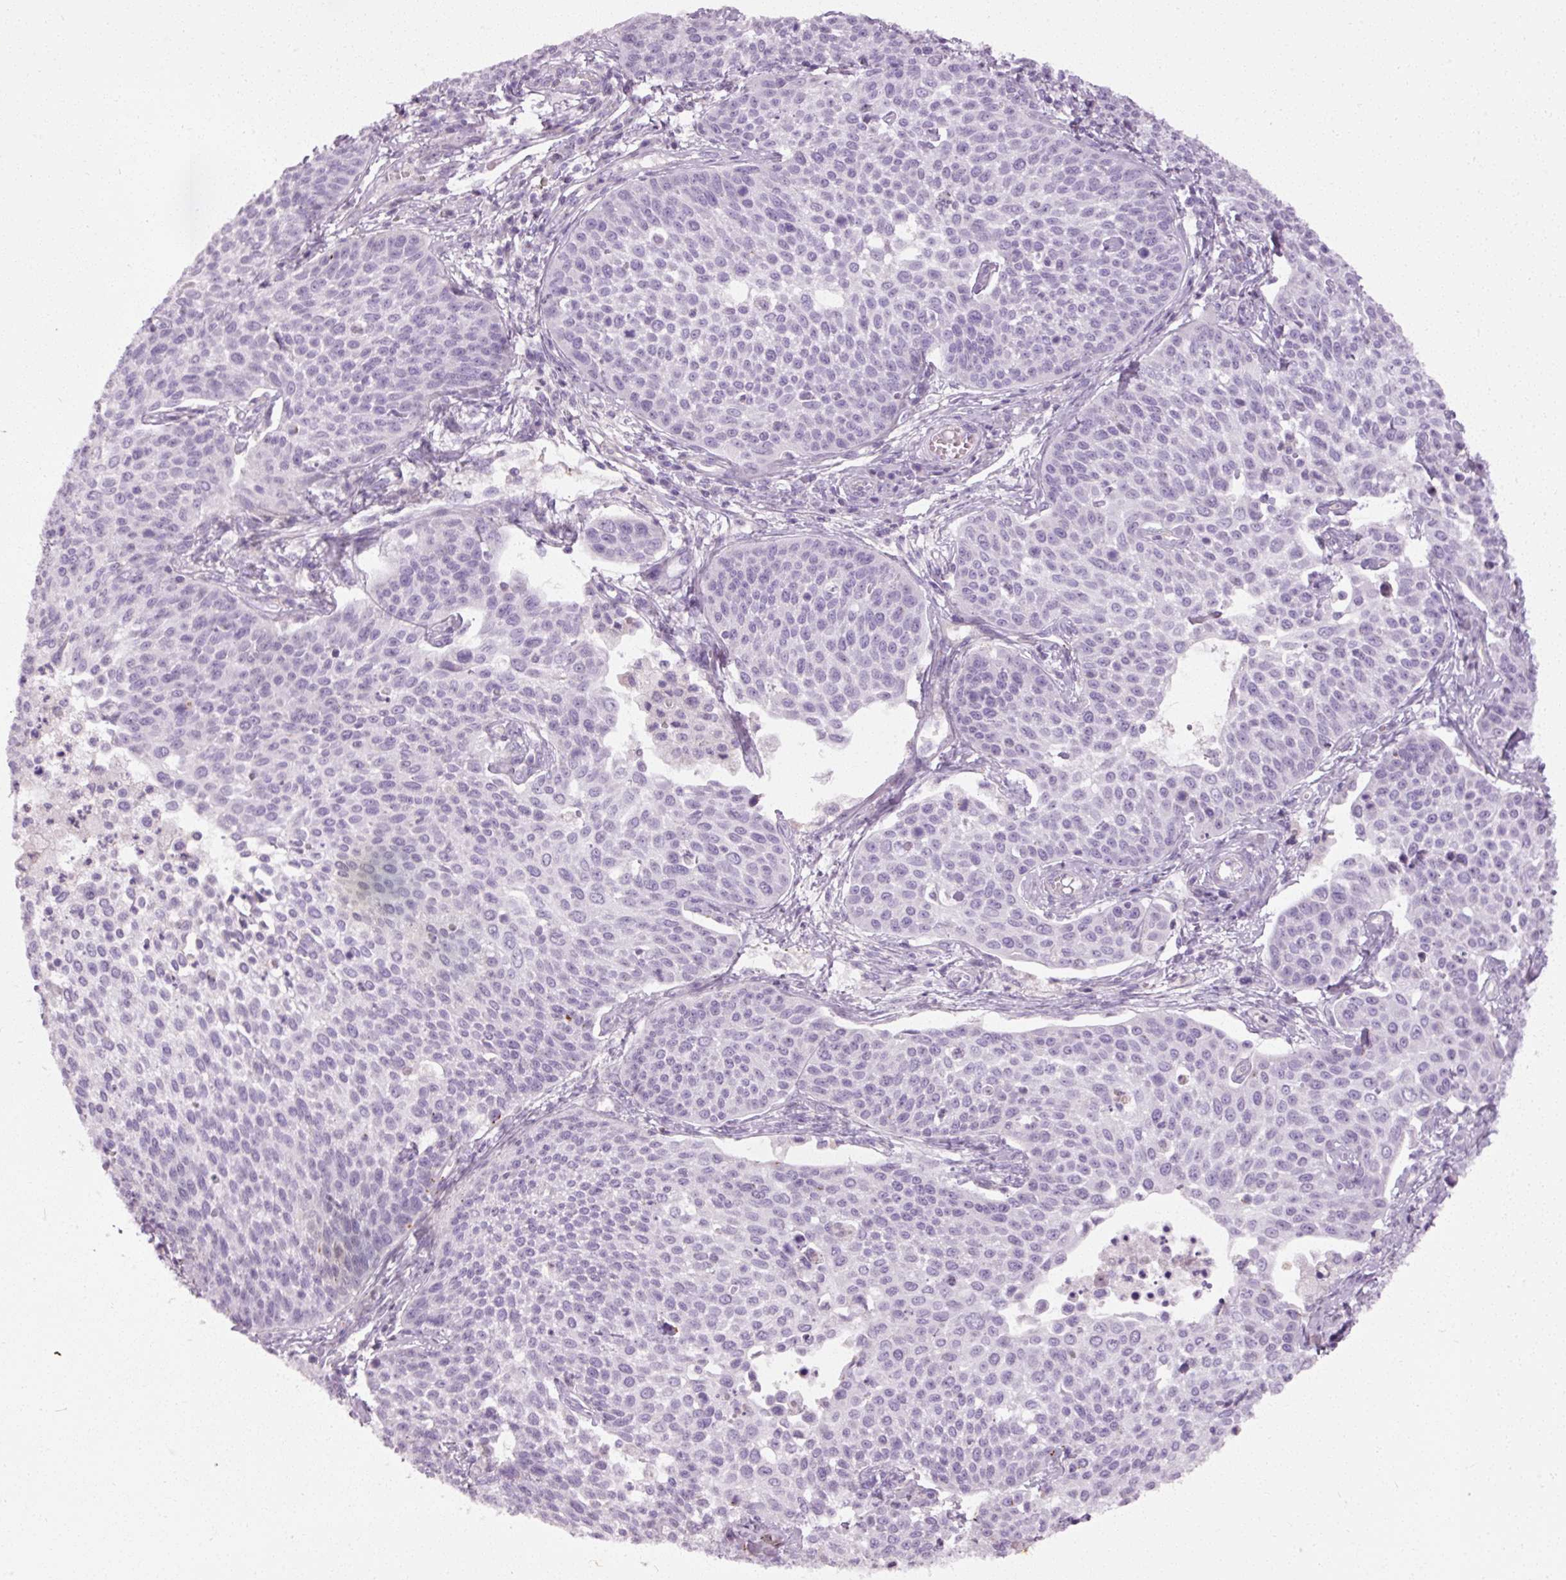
{"staining": {"intensity": "negative", "quantity": "none", "location": "none"}, "tissue": "cervical cancer", "cell_type": "Tumor cells", "image_type": "cancer", "snomed": [{"axis": "morphology", "description": "Squamous cell carcinoma, NOS"}, {"axis": "topography", "description": "Cervix"}], "caption": "This is an immunohistochemistry (IHC) micrograph of human squamous cell carcinoma (cervical). There is no positivity in tumor cells.", "gene": "MUC5AC", "patient": {"sex": "female", "age": 34}}